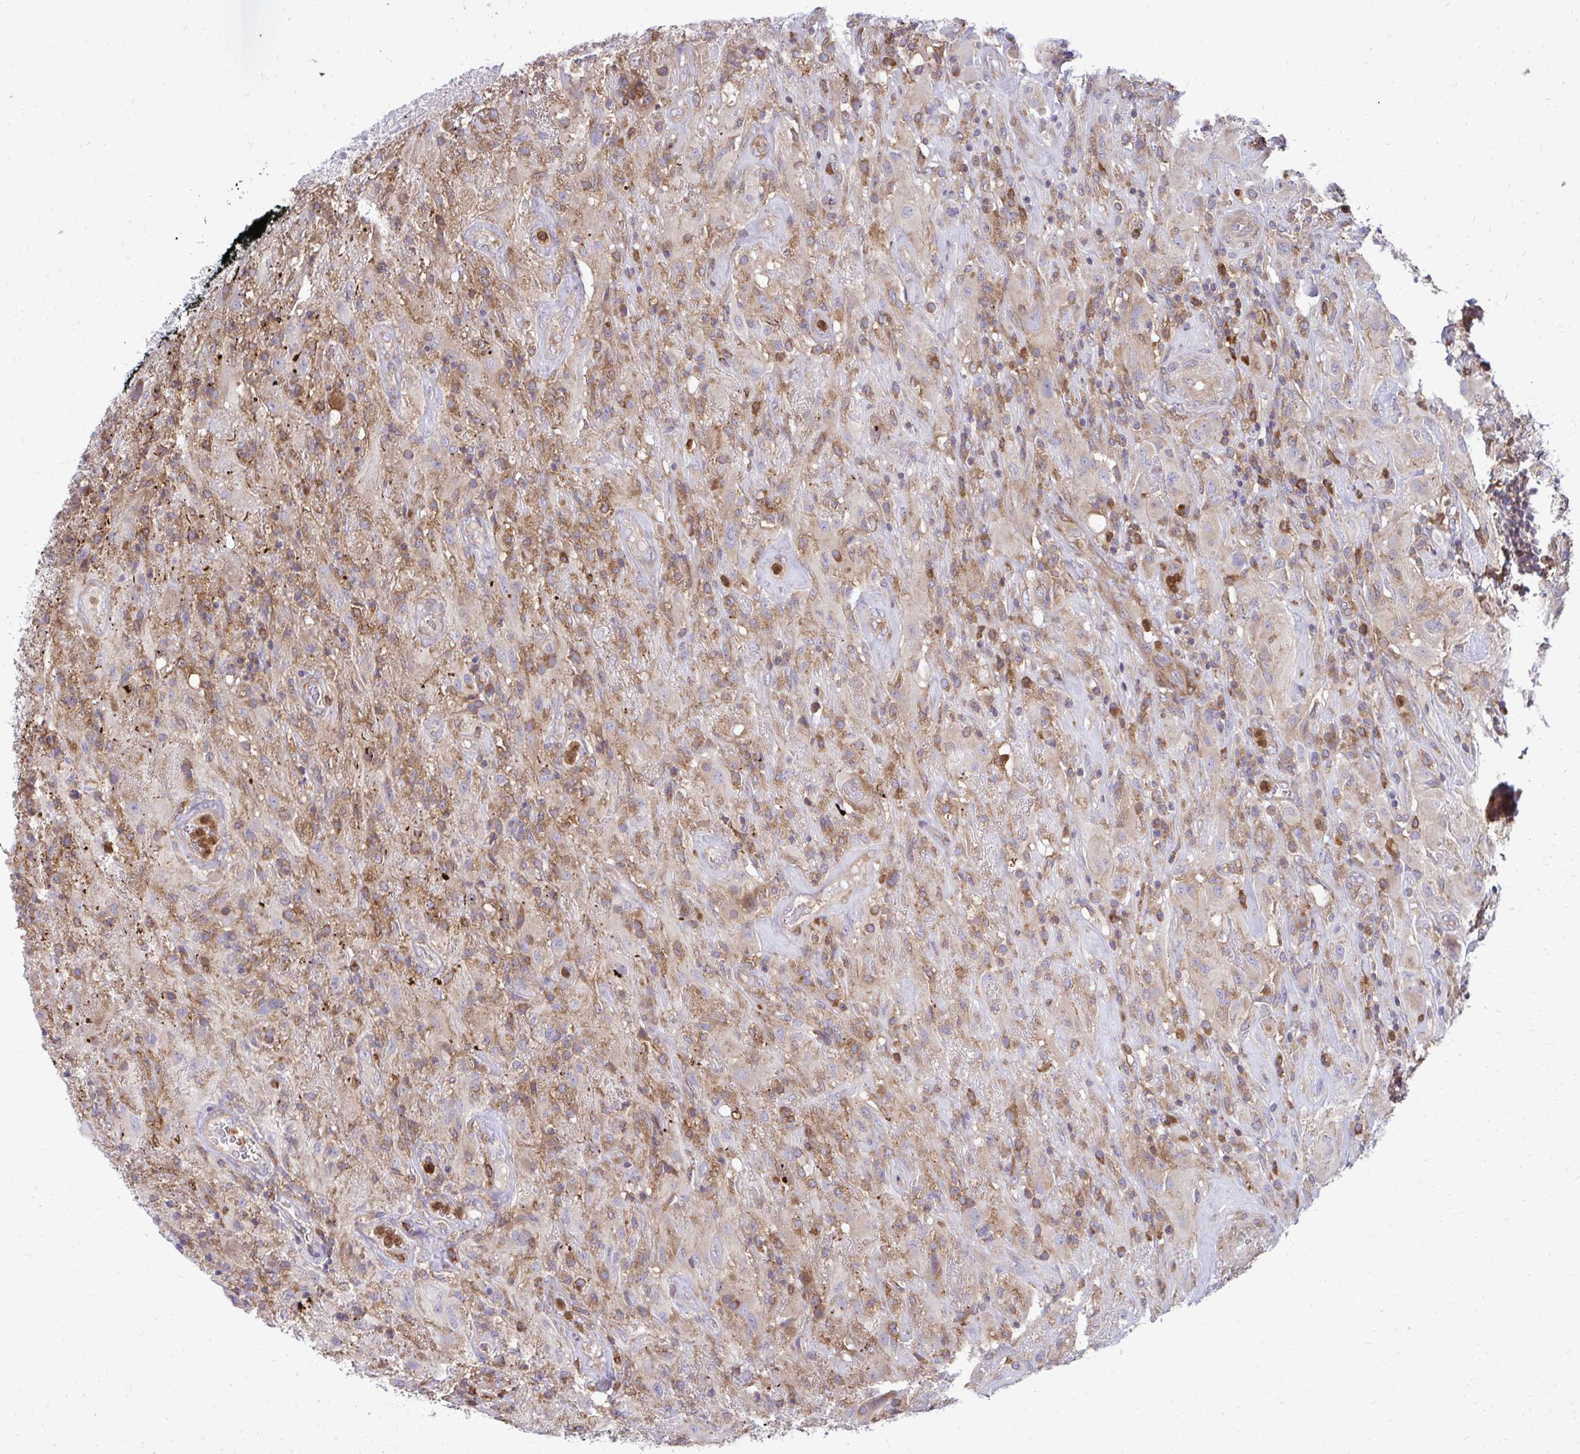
{"staining": {"intensity": "moderate", "quantity": "25%-75%", "location": "cytoplasmic/membranous"}, "tissue": "glioma", "cell_type": "Tumor cells", "image_type": "cancer", "snomed": [{"axis": "morphology", "description": "Glioma, malignant, High grade"}, {"axis": "topography", "description": "Brain"}], "caption": "The photomicrograph displays a brown stain indicating the presence of a protein in the cytoplasmic/membranous of tumor cells in malignant glioma (high-grade).", "gene": "ASAP1", "patient": {"sex": "male", "age": 46}}